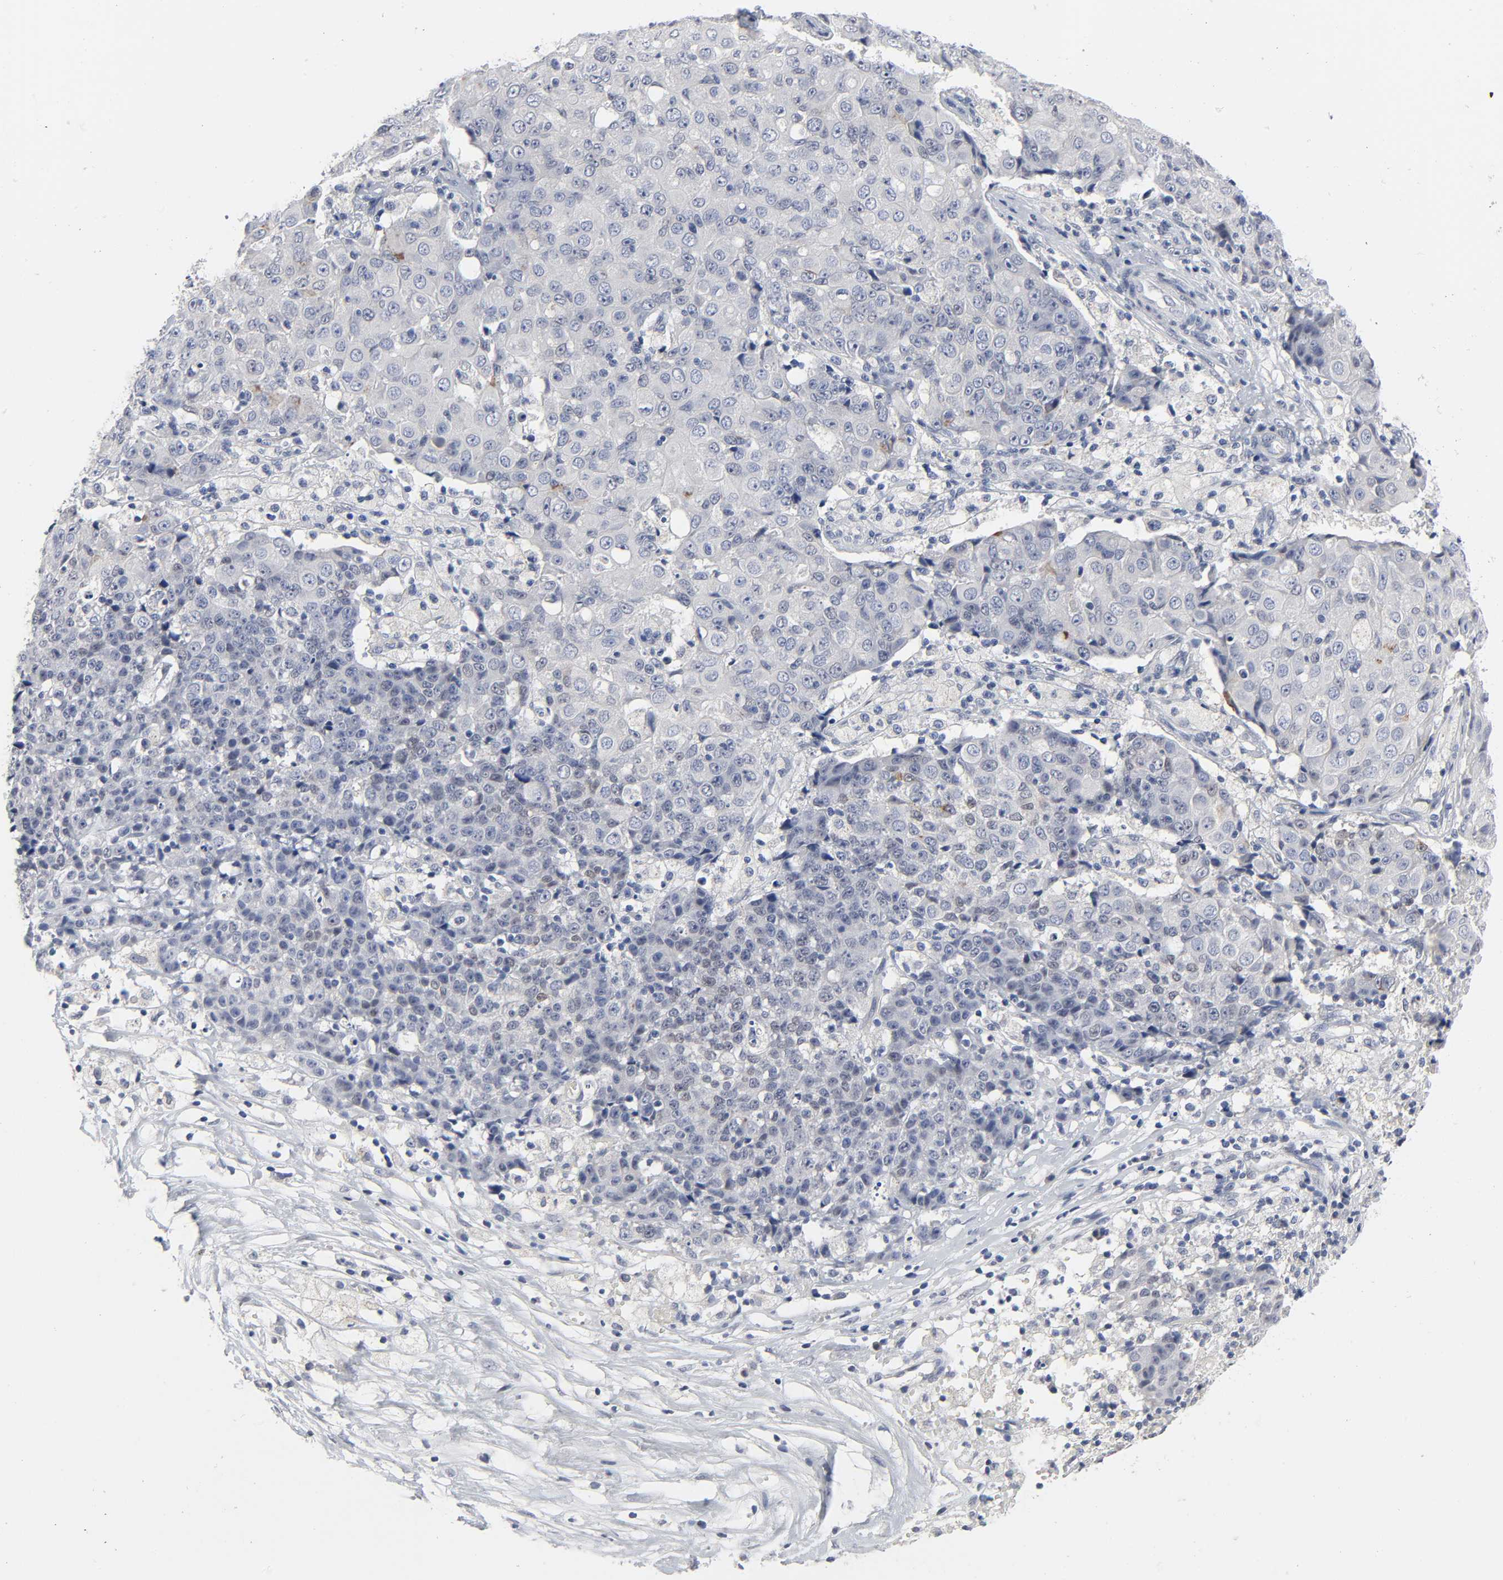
{"staining": {"intensity": "negative", "quantity": "none", "location": "none"}, "tissue": "ovarian cancer", "cell_type": "Tumor cells", "image_type": "cancer", "snomed": [{"axis": "morphology", "description": "Carcinoma, endometroid"}, {"axis": "topography", "description": "Ovary"}], "caption": "Endometroid carcinoma (ovarian) was stained to show a protein in brown. There is no significant positivity in tumor cells. (IHC, brightfield microscopy, high magnification).", "gene": "SALL2", "patient": {"sex": "female", "age": 42}}